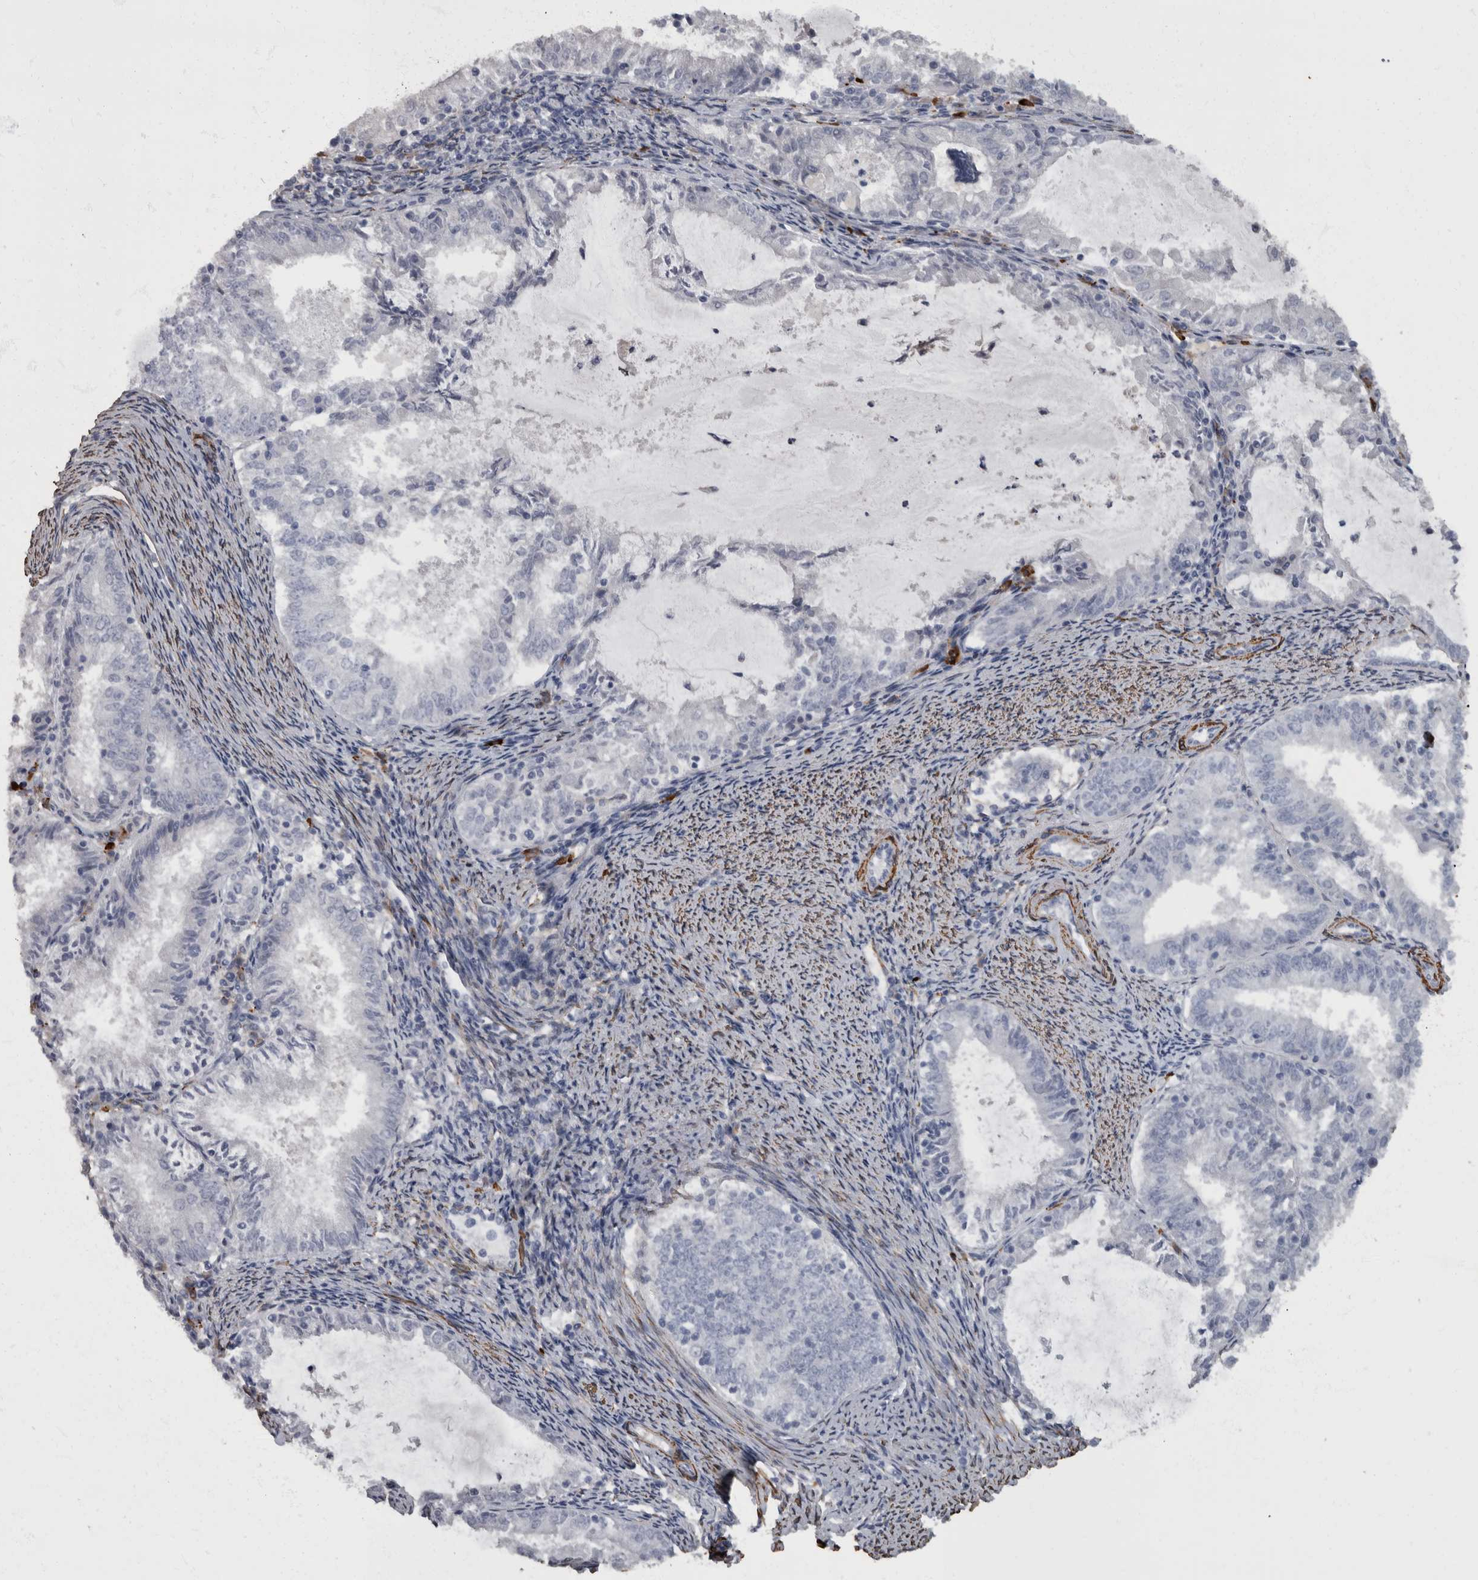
{"staining": {"intensity": "negative", "quantity": "none", "location": "none"}, "tissue": "endometrial cancer", "cell_type": "Tumor cells", "image_type": "cancer", "snomed": [{"axis": "morphology", "description": "Adenocarcinoma, NOS"}, {"axis": "topography", "description": "Endometrium"}], "caption": "Histopathology image shows no significant protein staining in tumor cells of endometrial cancer (adenocarcinoma). (Brightfield microscopy of DAB (3,3'-diaminobenzidine) immunohistochemistry (IHC) at high magnification).", "gene": "MASTL", "patient": {"sex": "female", "age": 57}}